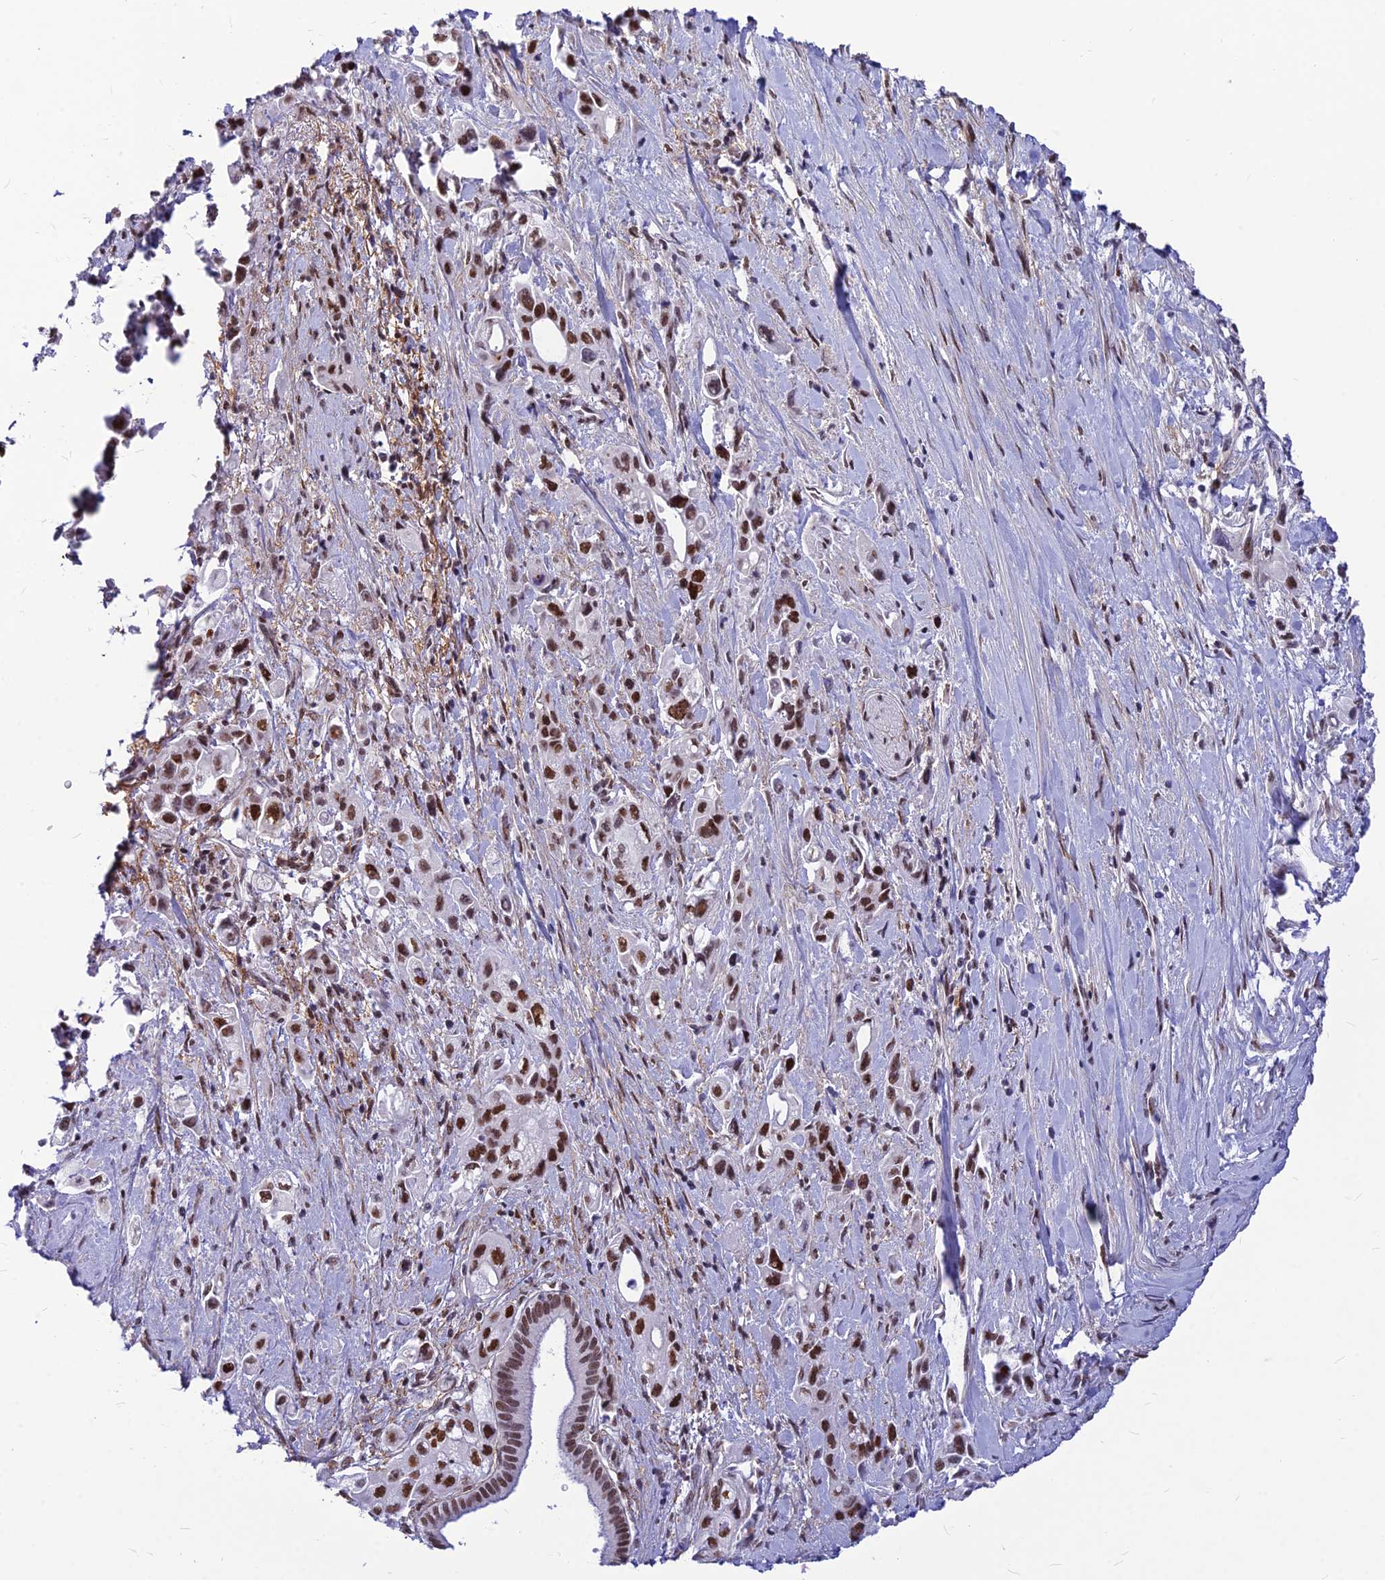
{"staining": {"intensity": "strong", "quantity": ">75%", "location": "nuclear"}, "tissue": "pancreatic cancer", "cell_type": "Tumor cells", "image_type": "cancer", "snomed": [{"axis": "morphology", "description": "Adenocarcinoma, NOS"}, {"axis": "topography", "description": "Pancreas"}], "caption": "Pancreatic cancer stained with a protein marker displays strong staining in tumor cells.", "gene": "KCTD13", "patient": {"sex": "female", "age": 66}}